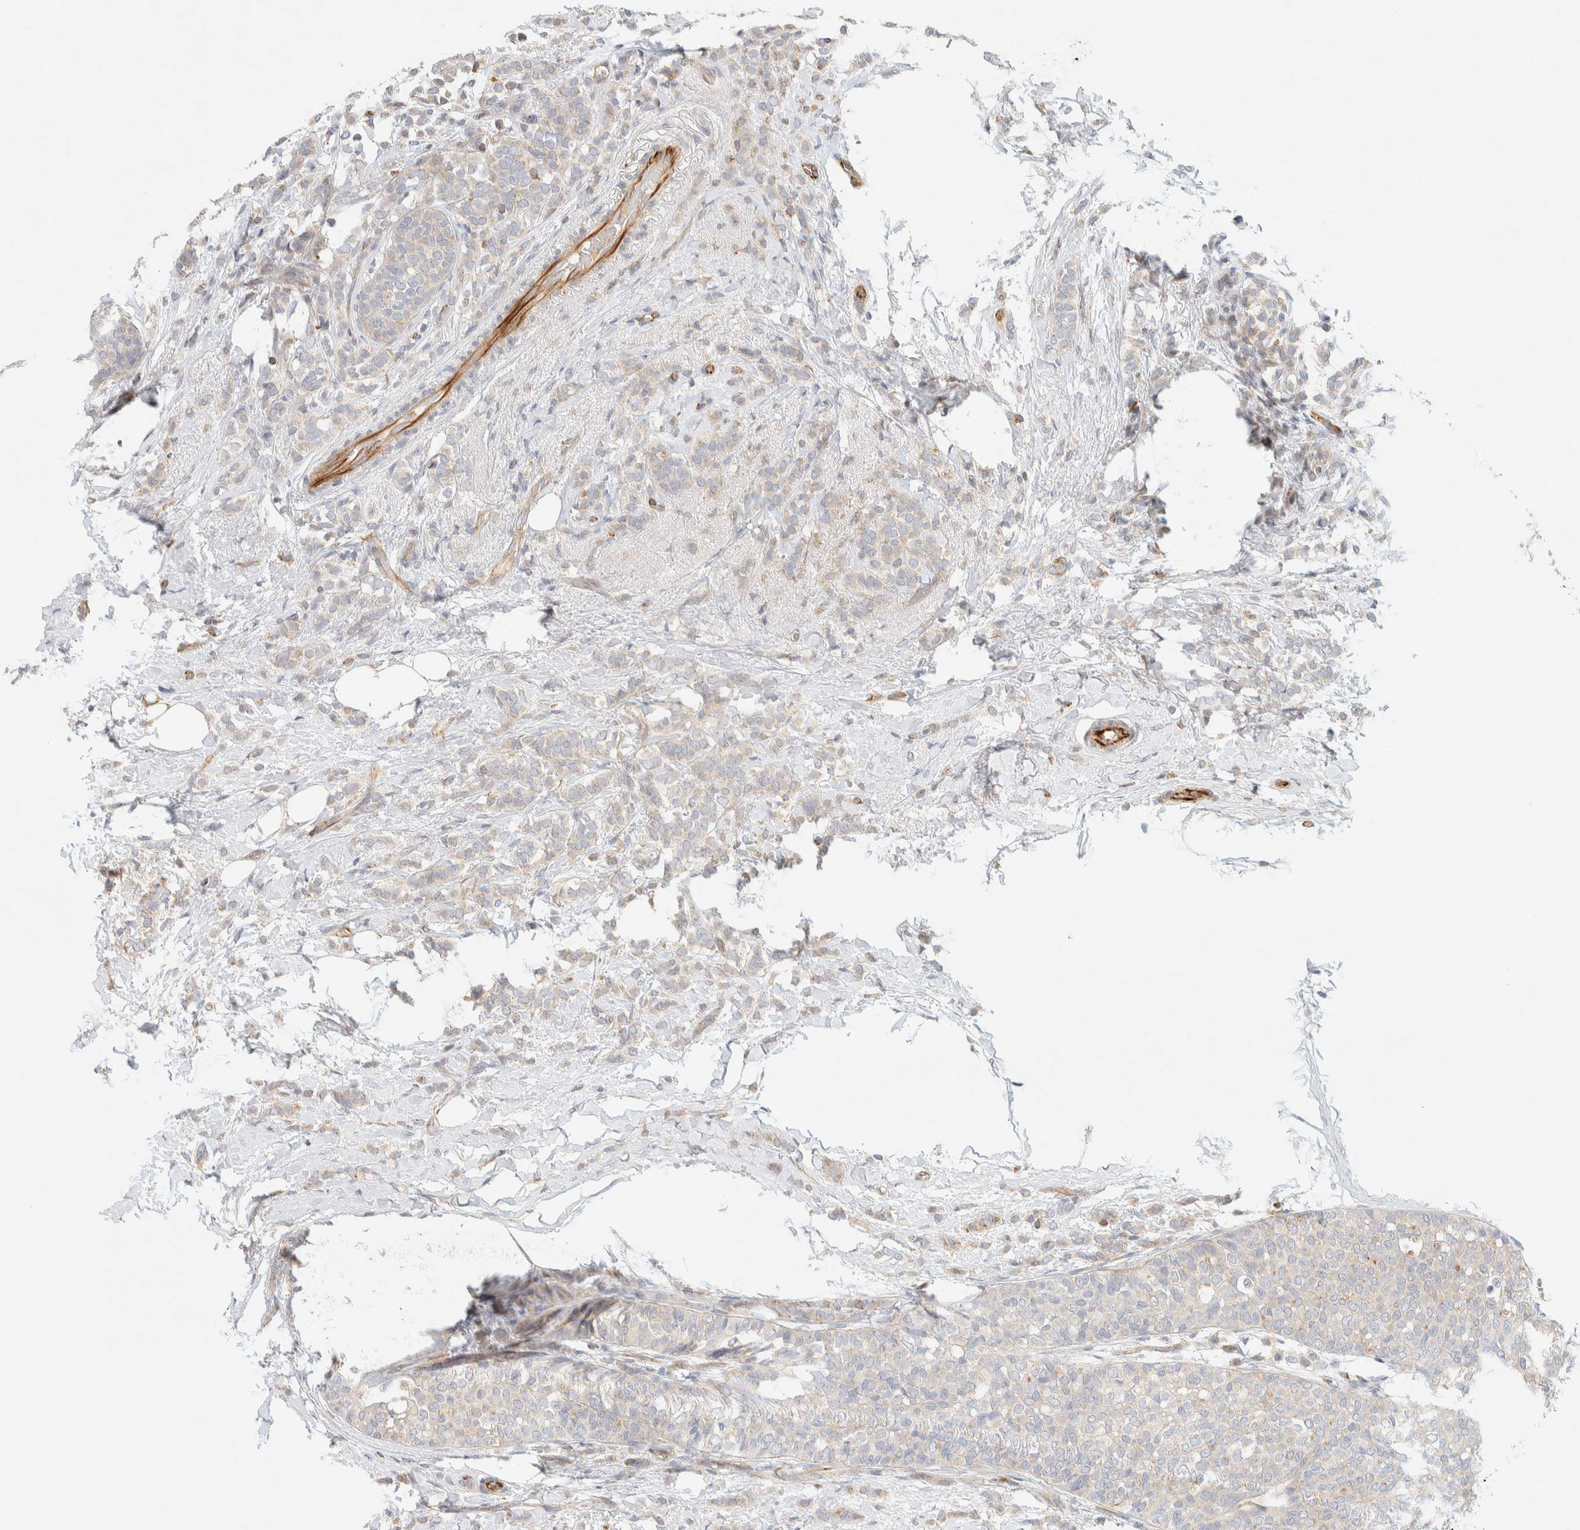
{"staining": {"intensity": "weak", "quantity": "<25%", "location": "cytoplasmic/membranous"}, "tissue": "breast cancer", "cell_type": "Tumor cells", "image_type": "cancer", "snomed": [{"axis": "morphology", "description": "Lobular carcinoma"}, {"axis": "topography", "description": "Breast"}], "caption": "A micrograph of breast cancer (lobular carcinoma) stained for a protein shows no brown staining in tumor cells. (Stains: DAB (3,3'-diaminobenzidine) IHC with hematoxylin counter stain, Microscopy: brightfield microscopy at high magnification).", "gene": "FAT1", "patient": {"sex": "female", "age": 50}}